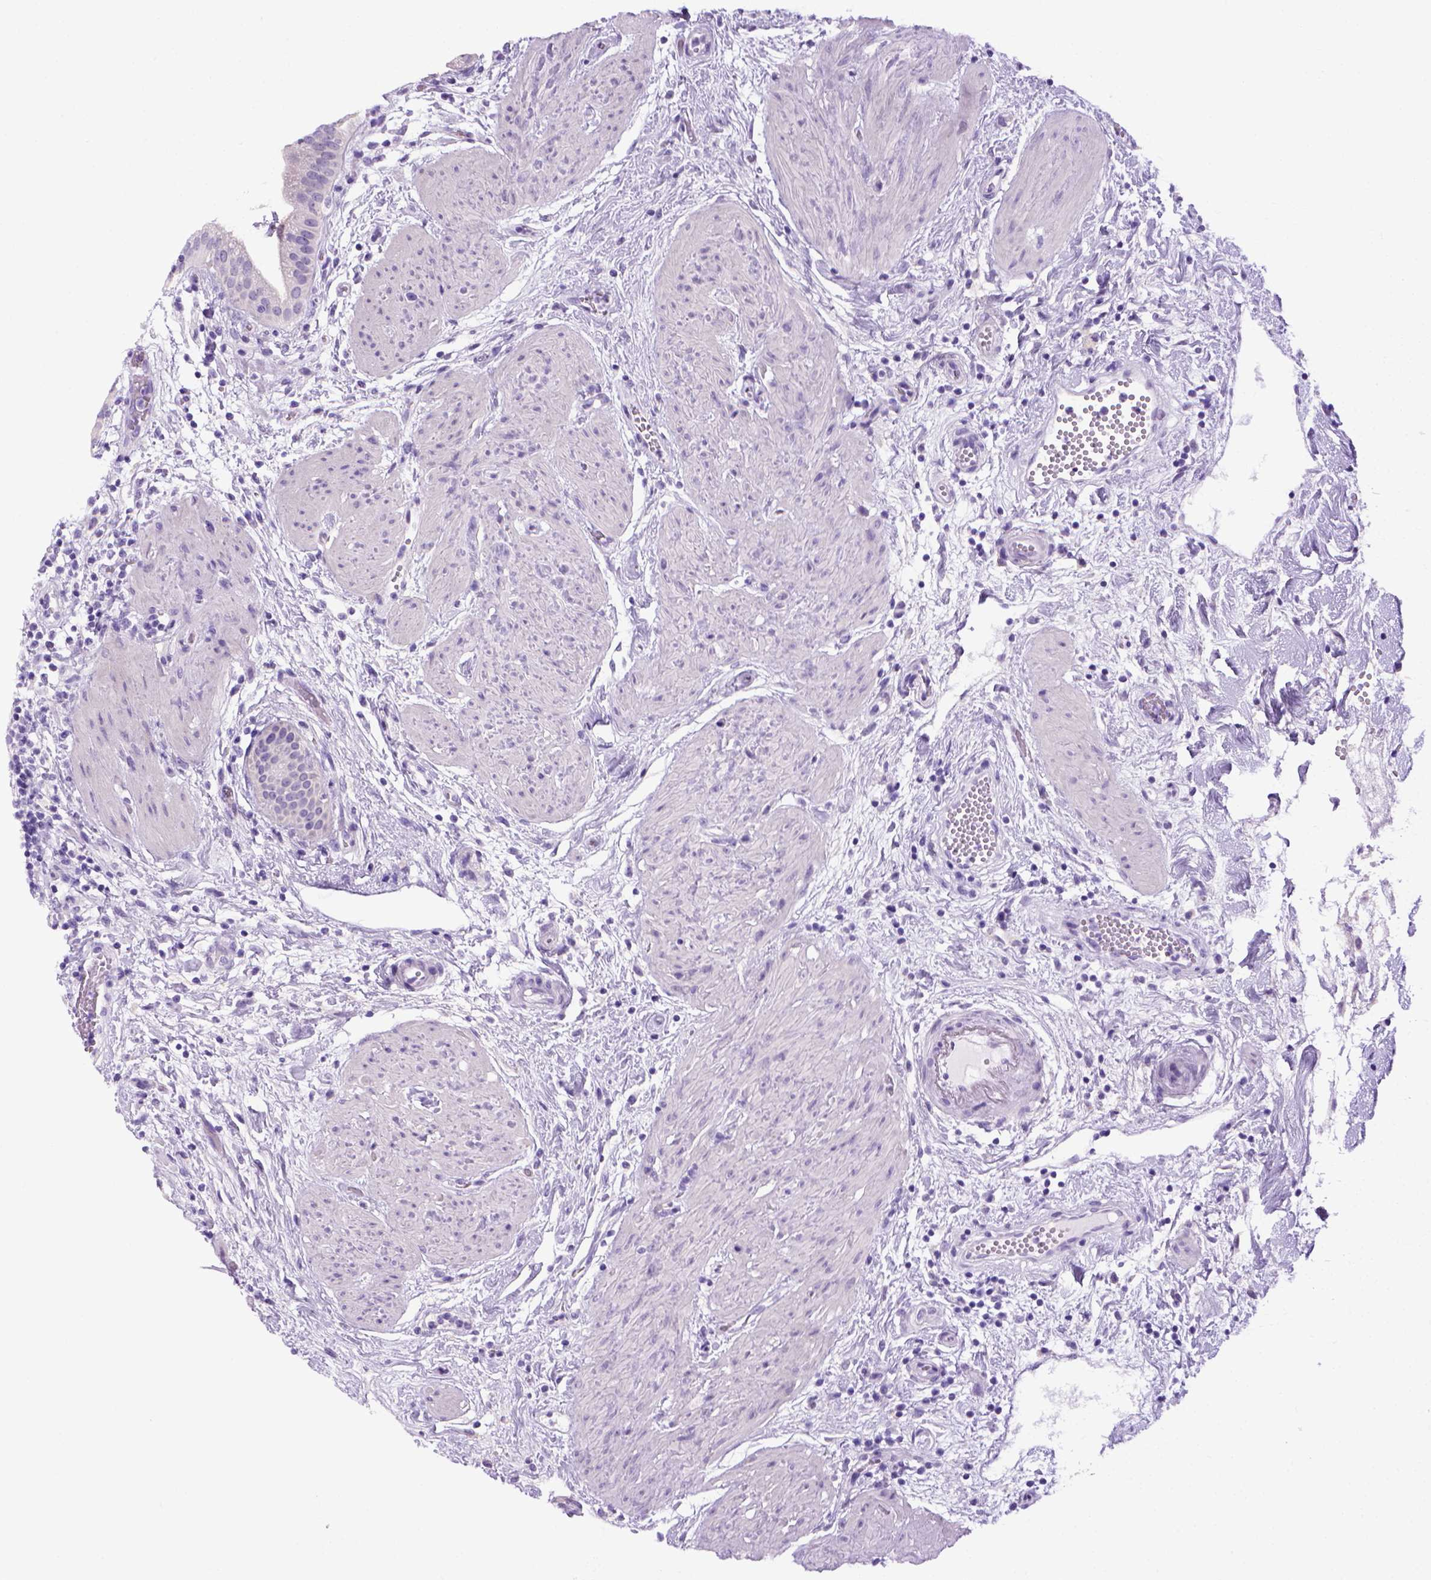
{"staining": {"intensity": "negative", "quantity": "none", "location": "none"}, "tissue": "gallbladder", "cell_type": "Glandular cells", "image_type": "normal", "snomed": [{"axis": "morphology", "description": "Normal tissue, NOS"}, {"axis": "topography", "description": "Gallbladder"}], "caption": "Immunohistochemistry histopathology image of normal gallbladder: human gallbladder stained with DAB (3,3'-diaminobenzidine) exhibits no significant protein staining in glandular cells. The staining was performed using DAB to visualize the protein expression in brown, while the nuclei were stained in blue with hematoxylin (Magnification: 20x).", "gene": "SGCG", "patient": {"sex": "female", "age": 65}}